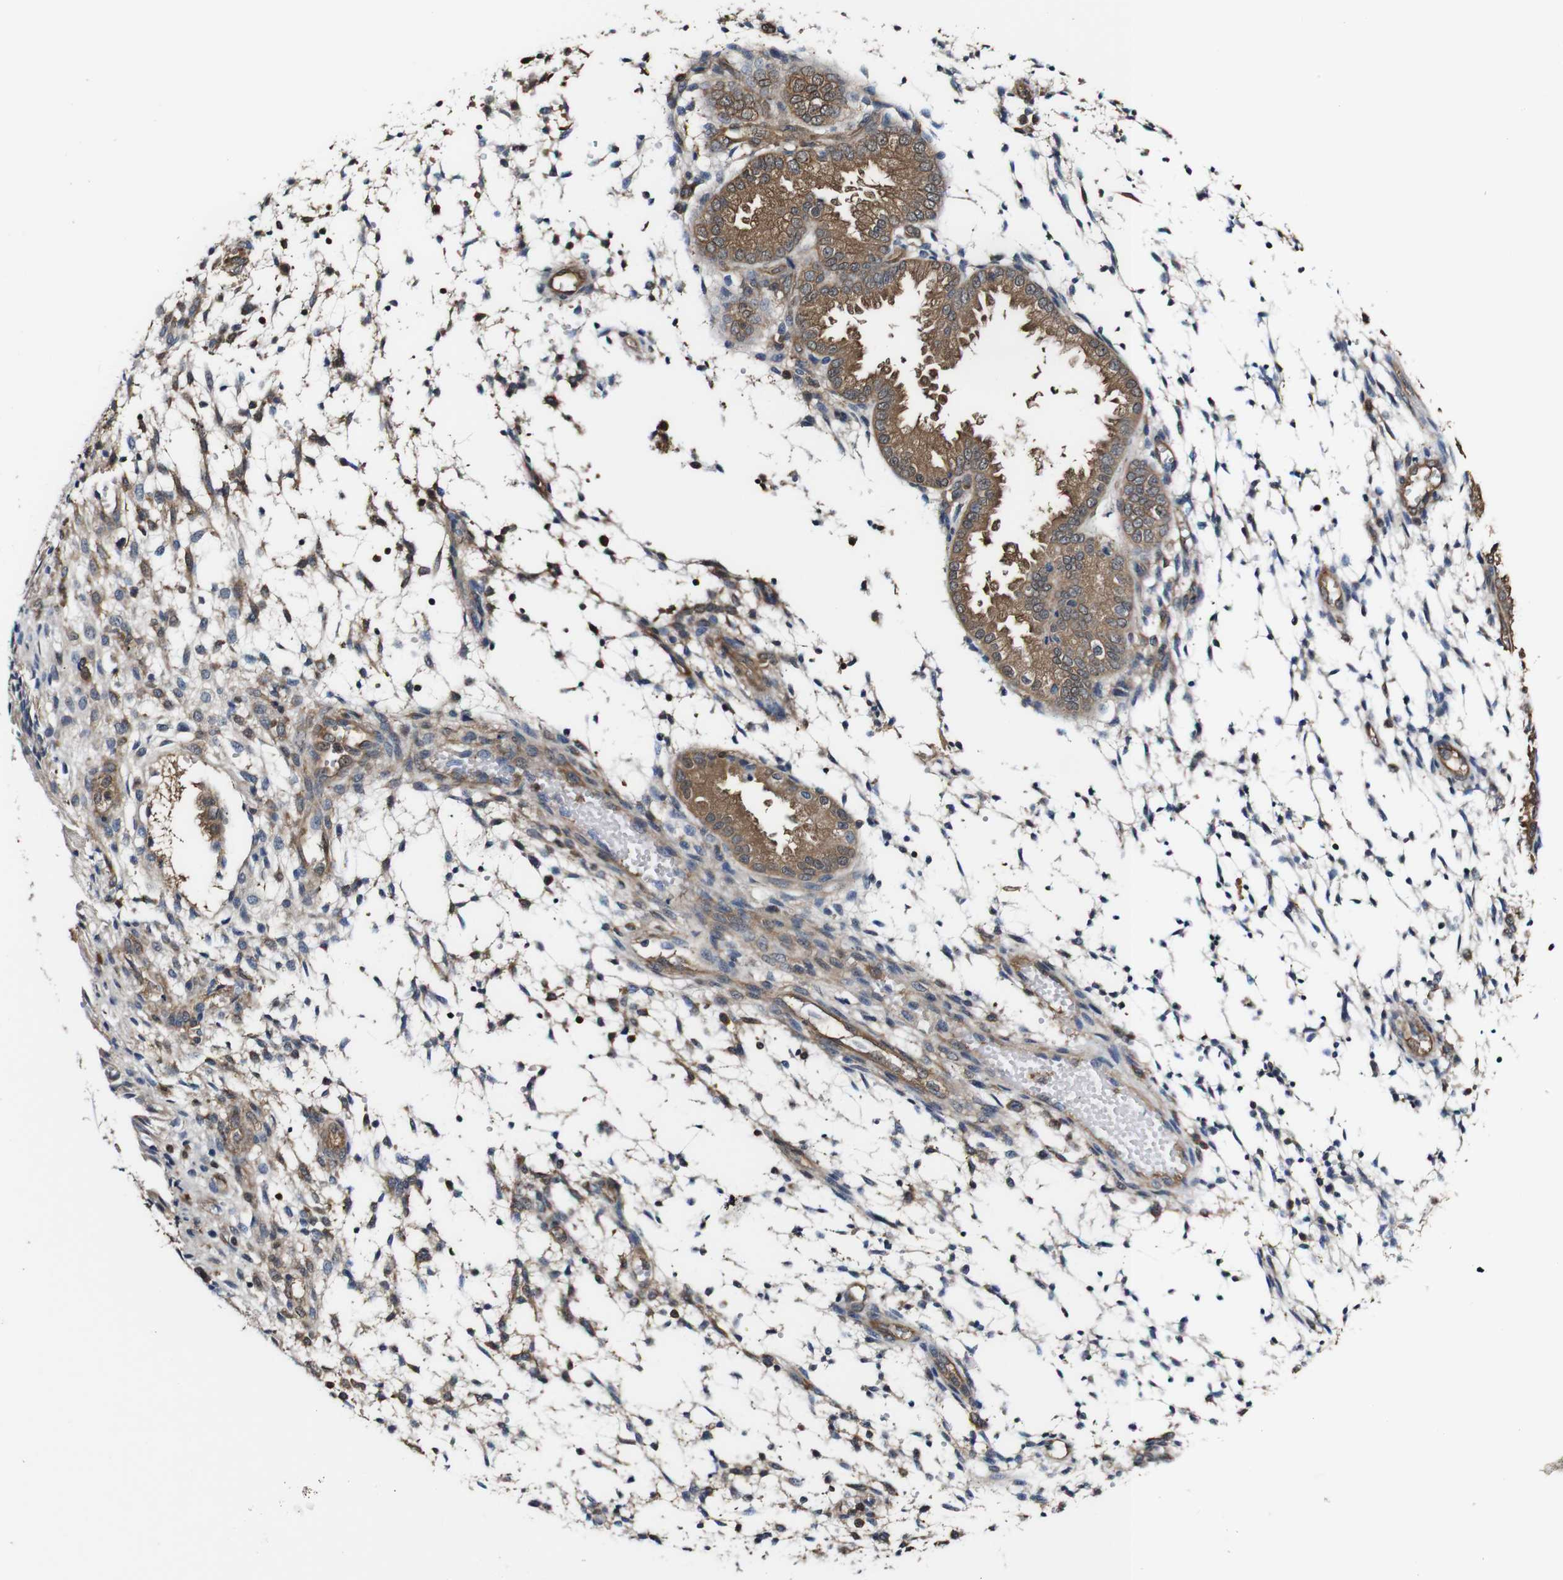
{"staining": {"intensity": "negative", "quantity": "none", "location": "none"}, "tissue": "endometrium", "cell_type": "Cells in endometrial stroma", "image_type": "normal", "snomed": [{"axis": "morphology", "description": "Normal tissue, NOS"}, {"axis": "topography", "description": "Endometrium"}], "caption": "This is a photomicrograph of immunohistochemistry (IHC) staining of normal endometrium, which shows no positivity in cells in endometrial stroma. (DAB immunohistochemistry (IHC), high magnification).", "gene": "PTPRR", "patient": {"sex": "female", "age": 33}}